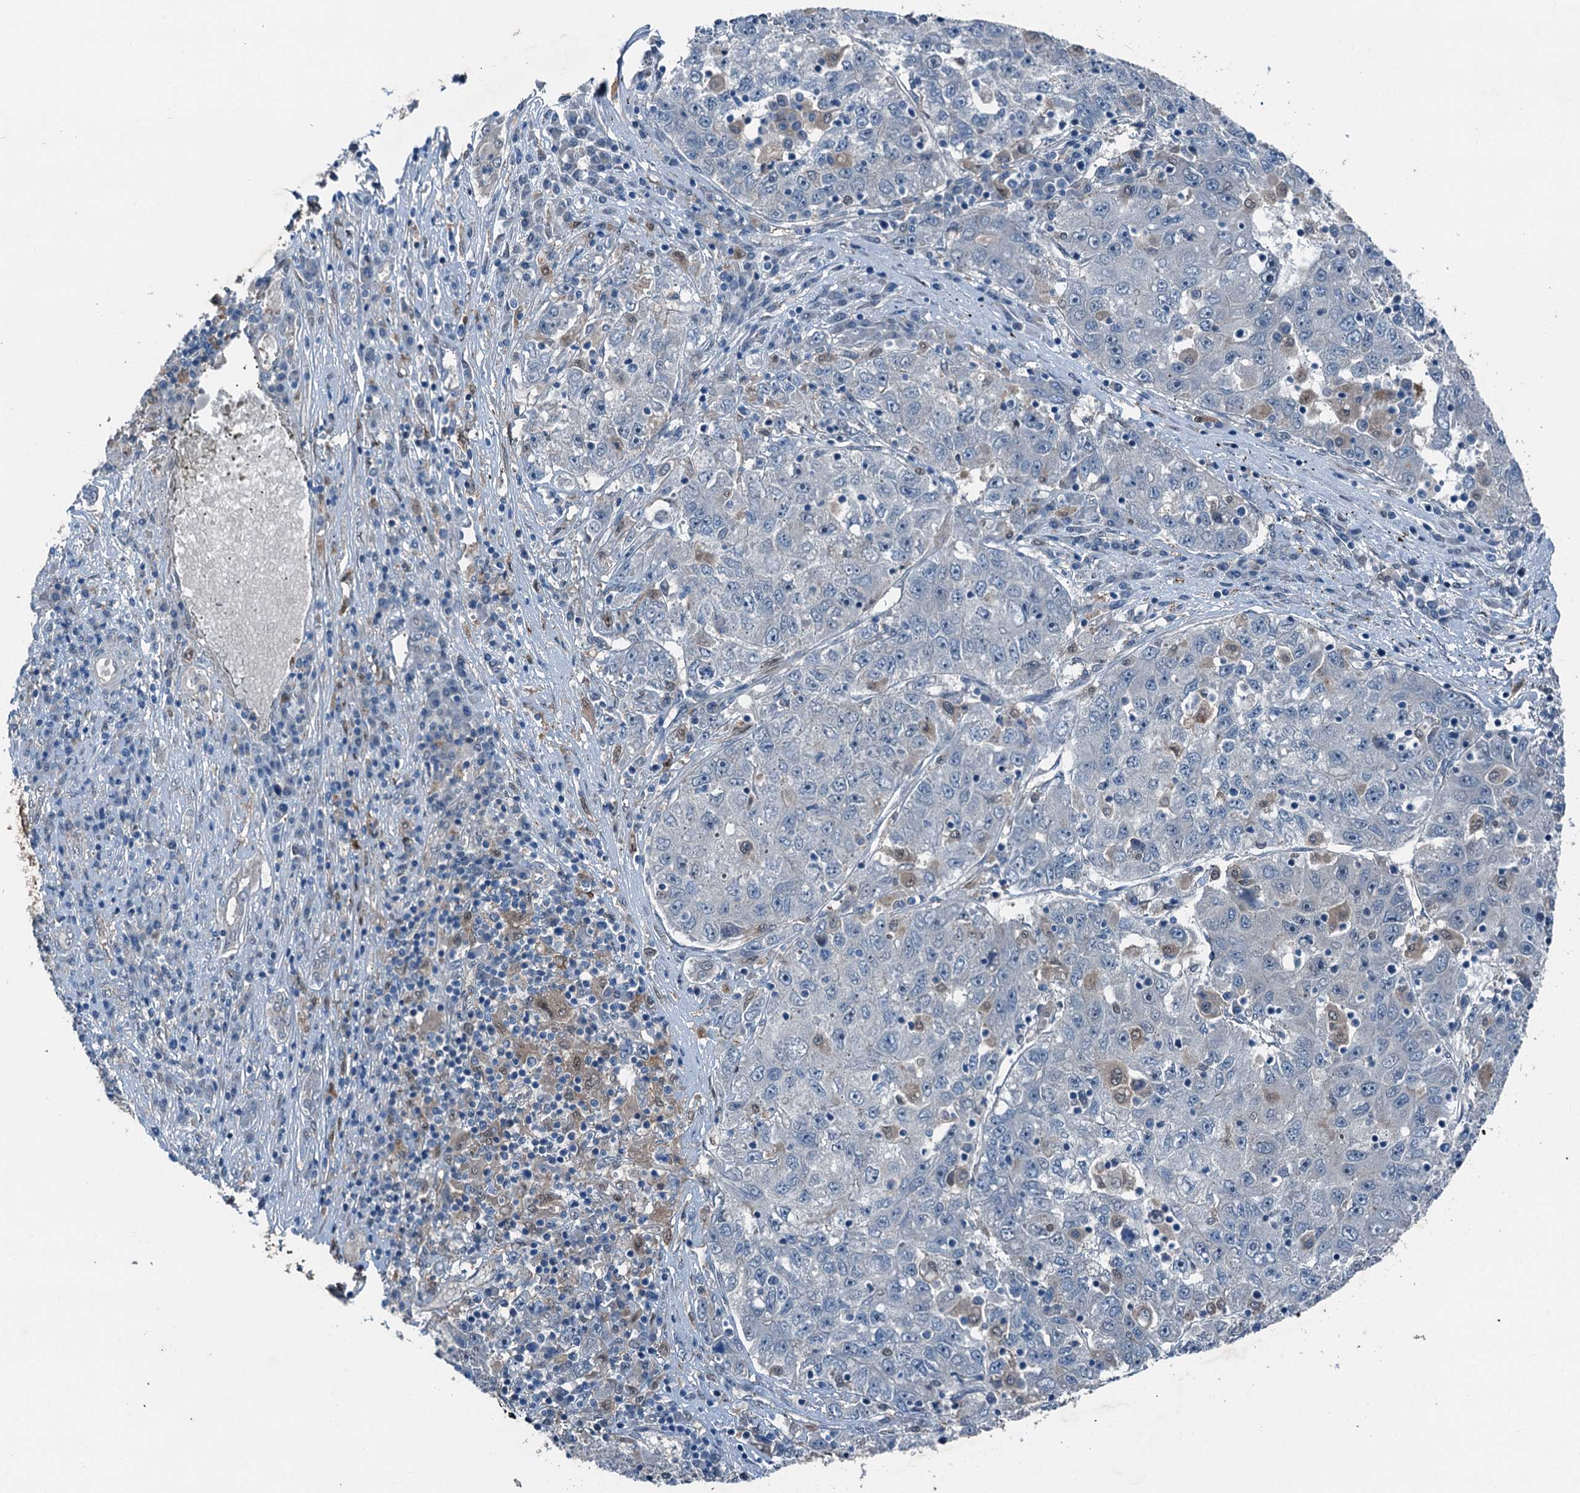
{"staining": {"intensity": "negative", "quantity": "none", "location": "none"}, "tissue": "liver cancer", "cell_type": "Tumor cells", "image_type": "cancer", "snomed": [{"axis": "morphology", "description": "Carcinoma, Hepatocellular, NOS"}, {"axis": "topography", "description": "Liver"}], "caption": "This image is of liver cancer stained with immunohistochemistry to label a protein in brown with the nuclei are counter-stained blue. There is no staining in tumor cells. (Immunohistochemistry (ihc), brightfield microscopy, high magnification).", "gene": "RNH1", "patient": {"sex": "male", "age": 49}}